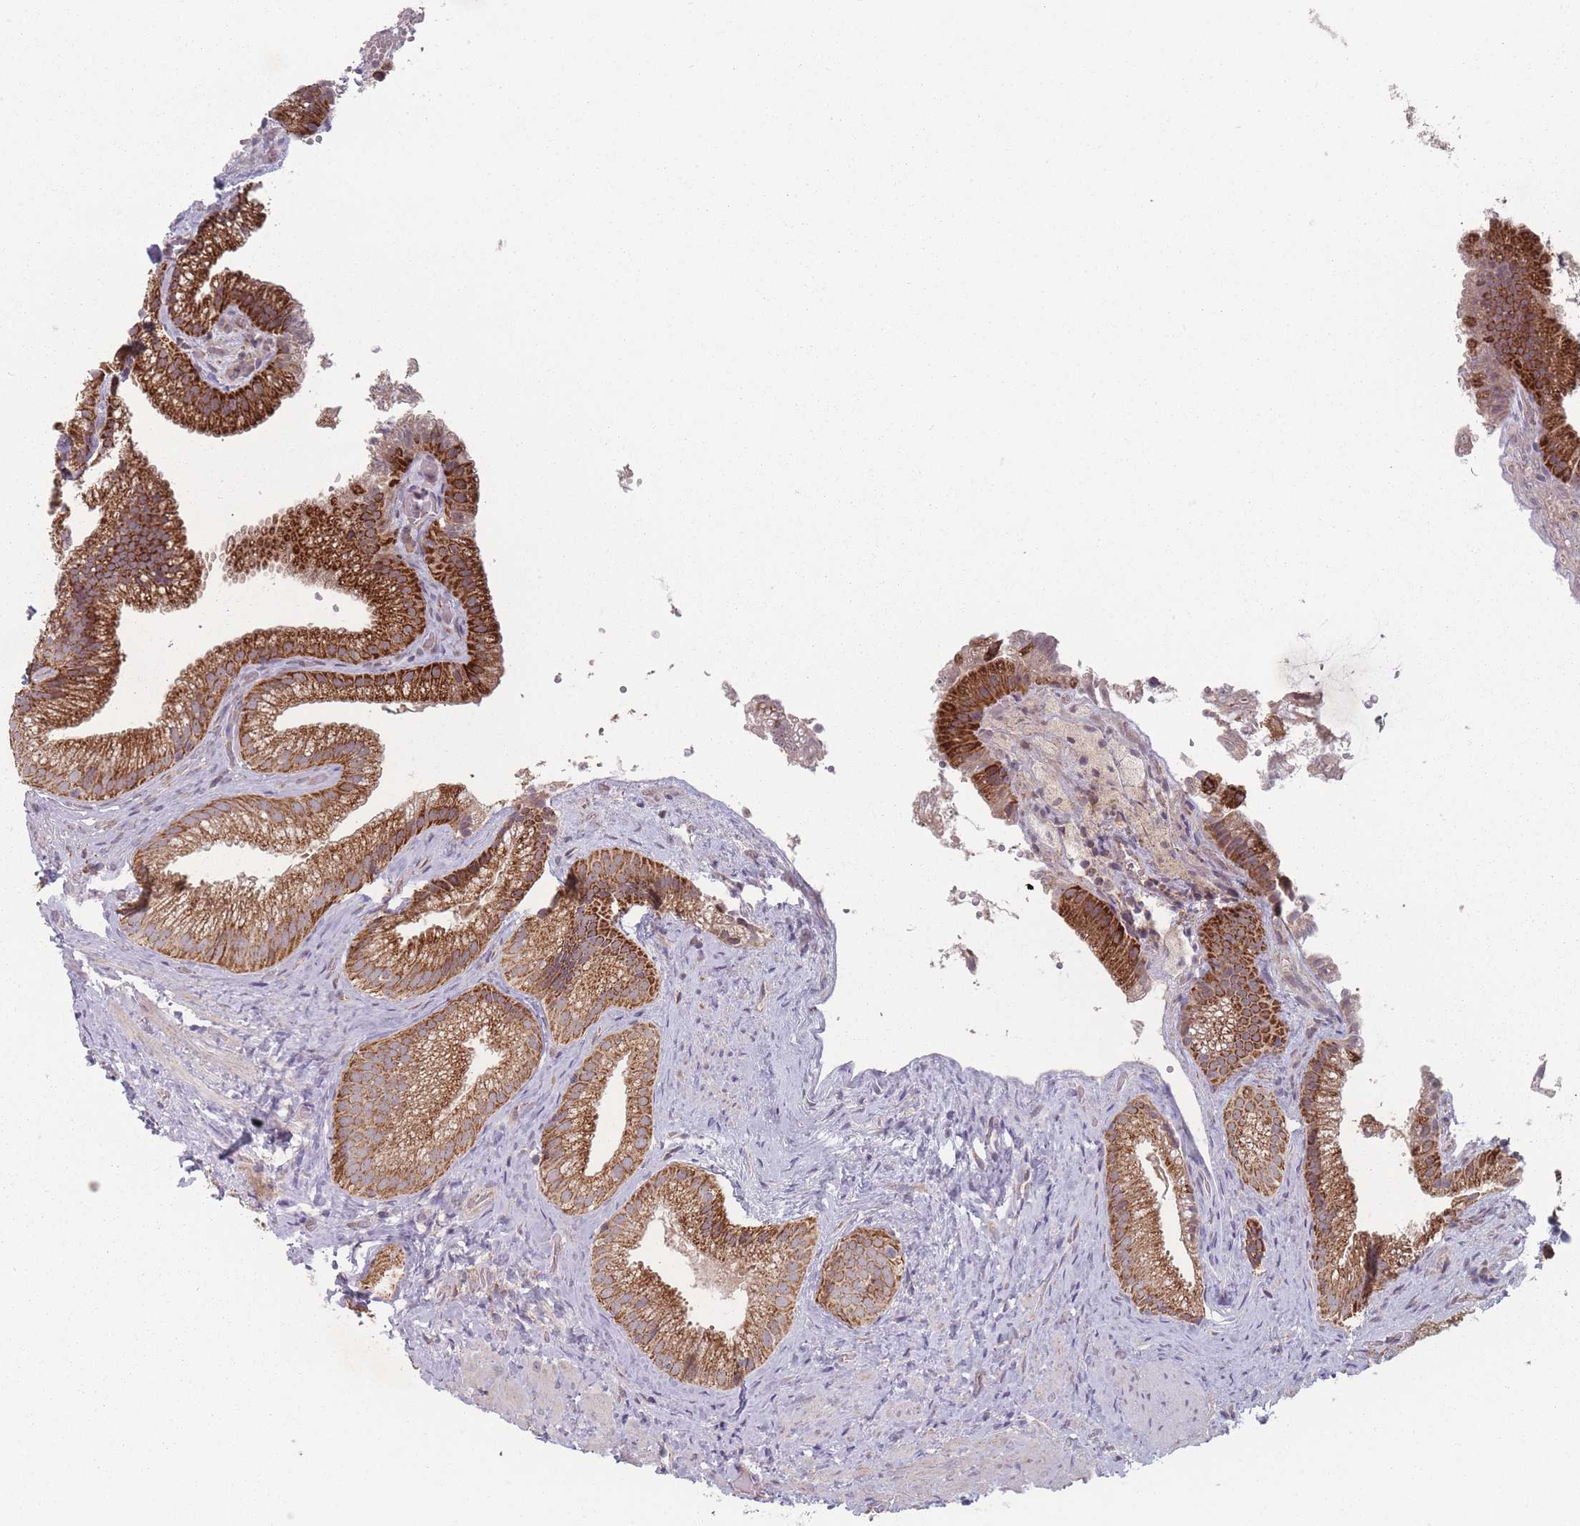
{"staining": {"intensity": "strong", "quantity": ">75%", "location": "cytoplasmic/membranous"}, "tissue": "gallbladder", "cell_type": "Glandular cells", "image_type": "normal", "snomed": [{"axis": "morphology", "description": "Normal tissue, NOS"}, {"axis": "morphology", "description": "Inflammation, NOS"}, {"axis": "topography", "description": "Gallbladder"}], "caption": "A high-resolution micrograph shows immunohistochemistry (IHC) staining of unremarkable gallbladder, which displays strong cytoplasmic/membranous staining in about >75% of glandular cells.", "gene": "OR10Q1", "patient": {"sex": "male", "age": 51}}